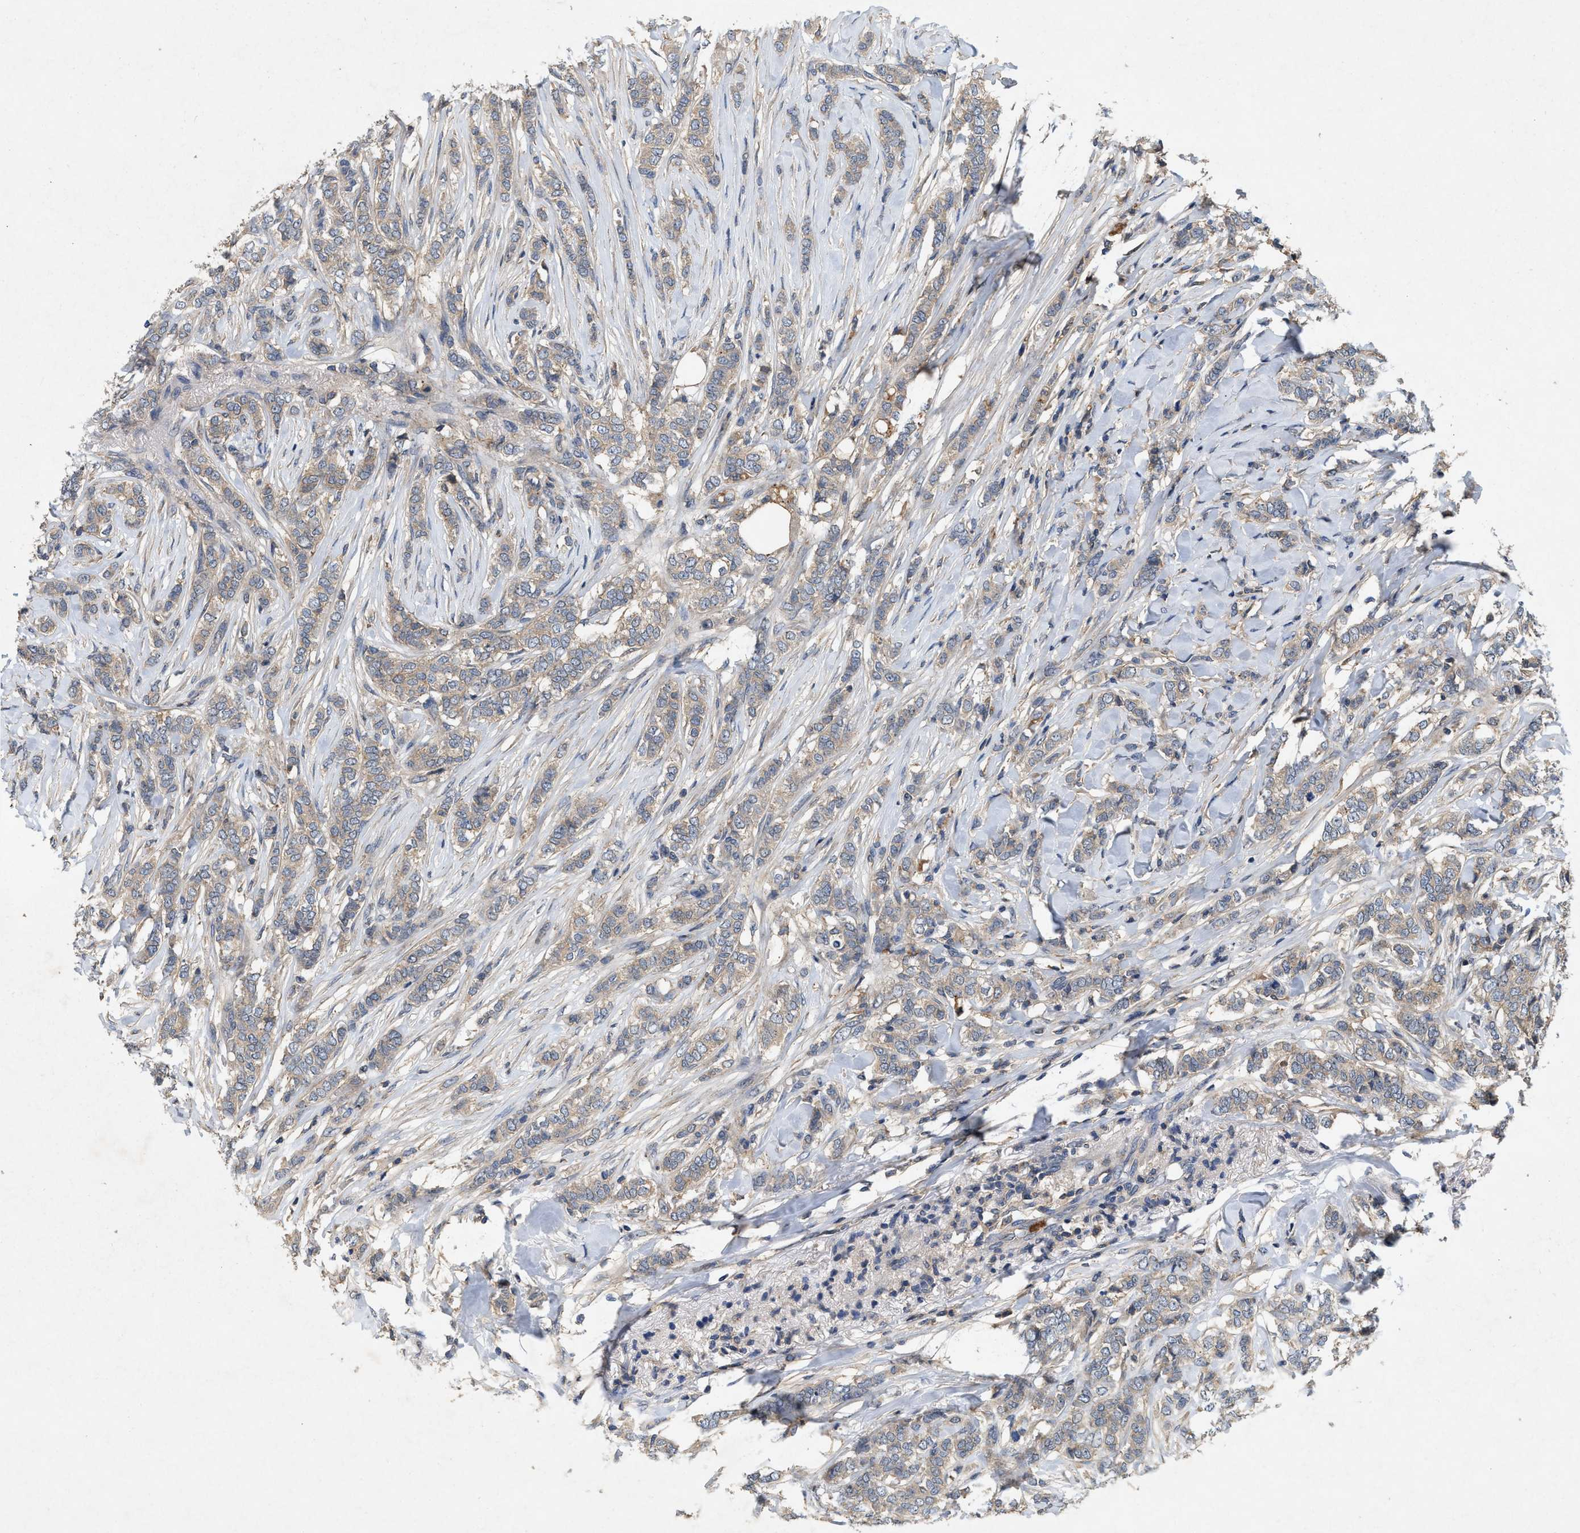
{"staining": {"intensity": "weak", "quantity": ">75%", "location": "cytoplasmic/membranous"}, "tissue": "breast cancer", "cell_type": "Tumor cells", "image_type": "cancer", "snomed": [{"axis": "morphology", "description": "Lobular carcinoma"}, {"axis": "topography", "description": "Skin"}, {"axis": "topography", "description": "Breast"}], "caption": "A low amount of weak cytoplasmic/membranous staining is present in about >75% of tumor cells in breast cancer (lobular carcinoma) tissue.", "gene": "LPAR2", "patient": {"sex": "female", "age": 46}}